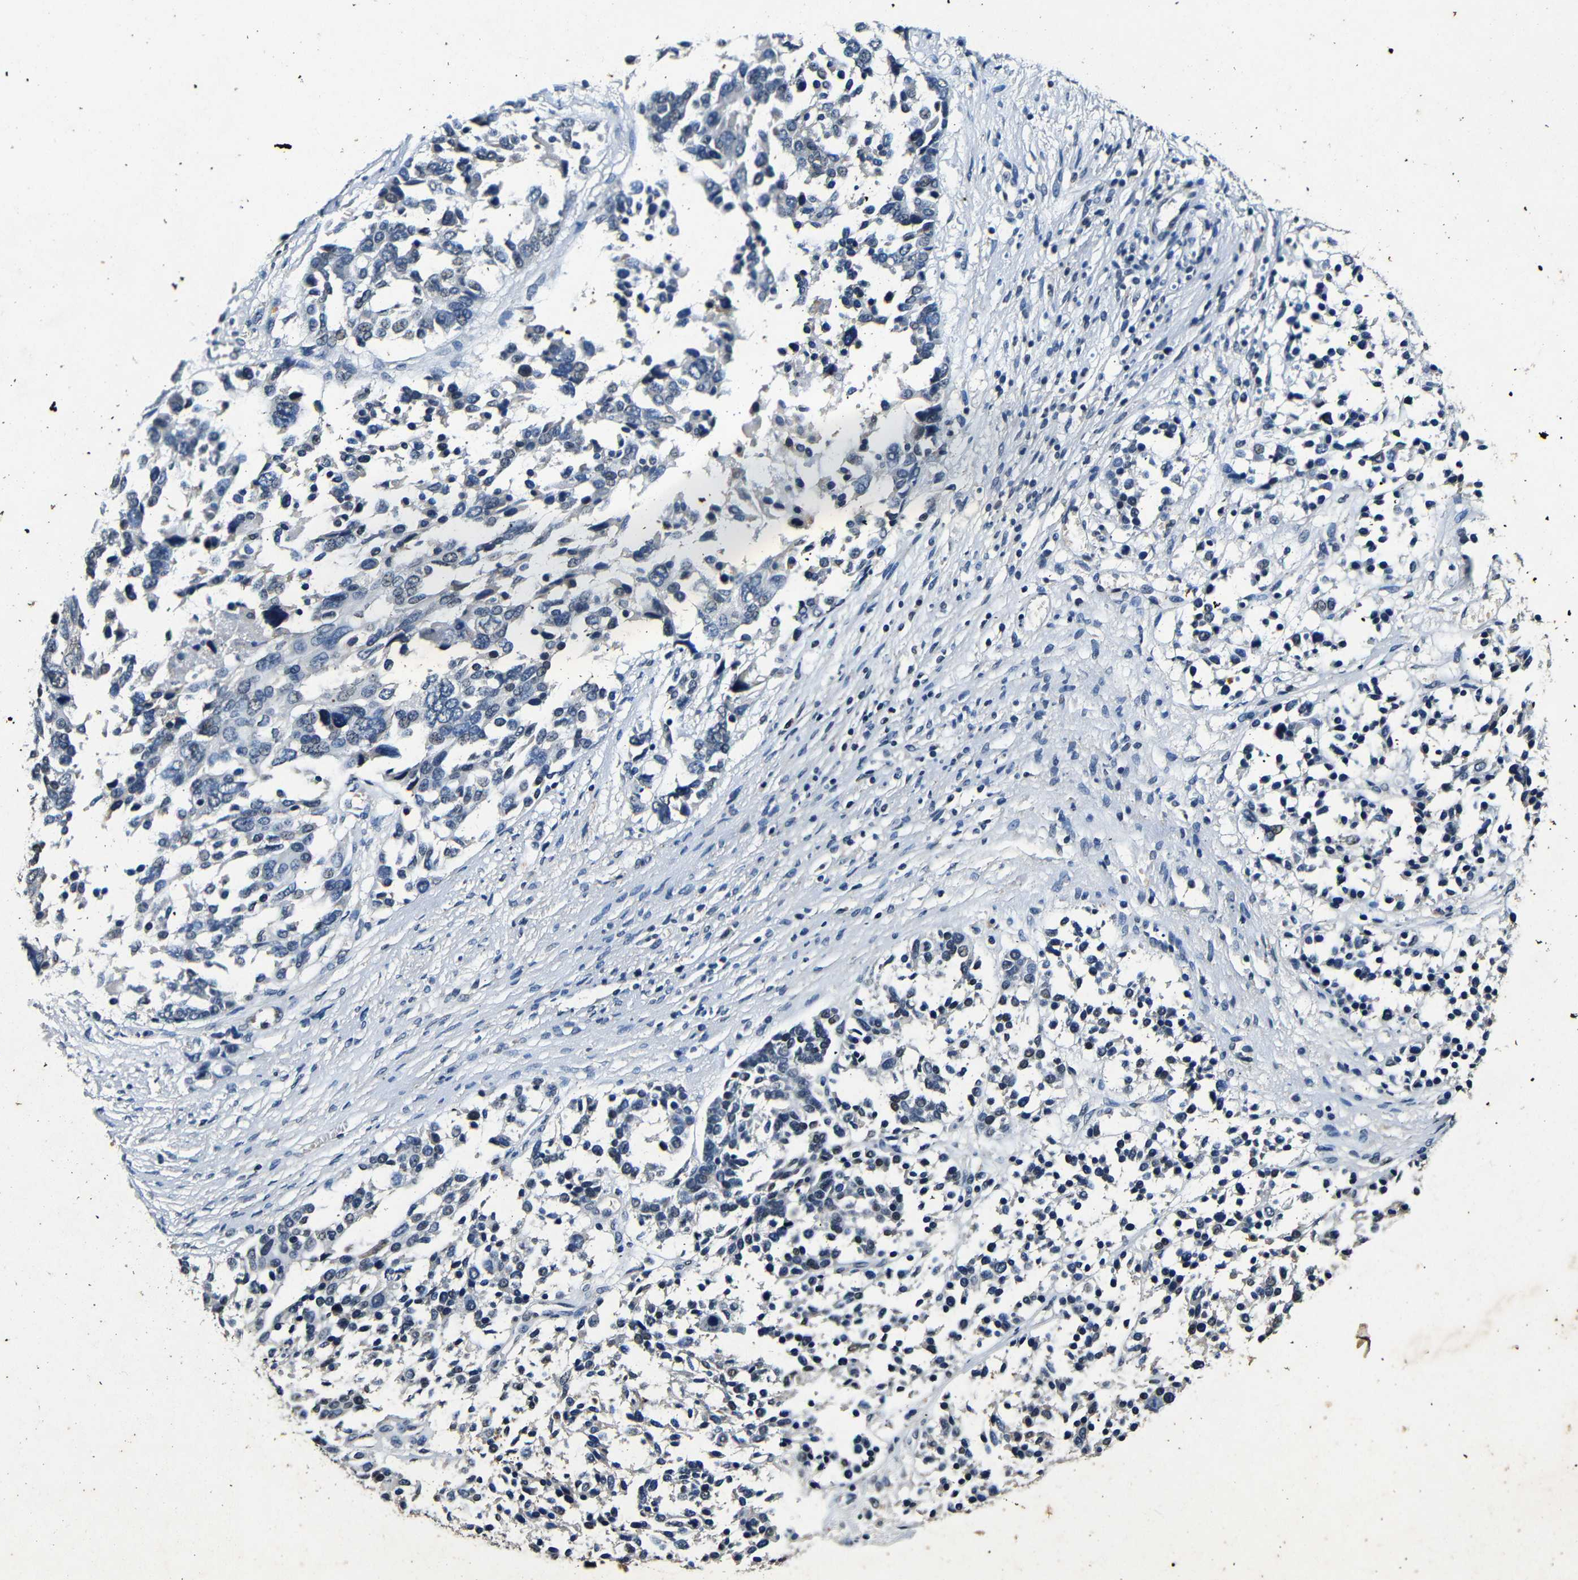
{"staining": {"intensity": "weak", "quantity": "<25%", "location": "nuclear"}, "tissue": "ovarian cancer", "cell_type": "Tumor cells", "image_type": "cancer", "snomed": [{"axis": "morphology", "description": "Cystadenocarcinoma, serous, NOS"}, {"axis": "topography", "description": "Ovary"}], "caption": "Tumor cells show no significant expression in ovarian cancer (serous cystadenocarcinoma).", "gene": "FOXD4", "patient": {"sex": "female", "age": 44}}